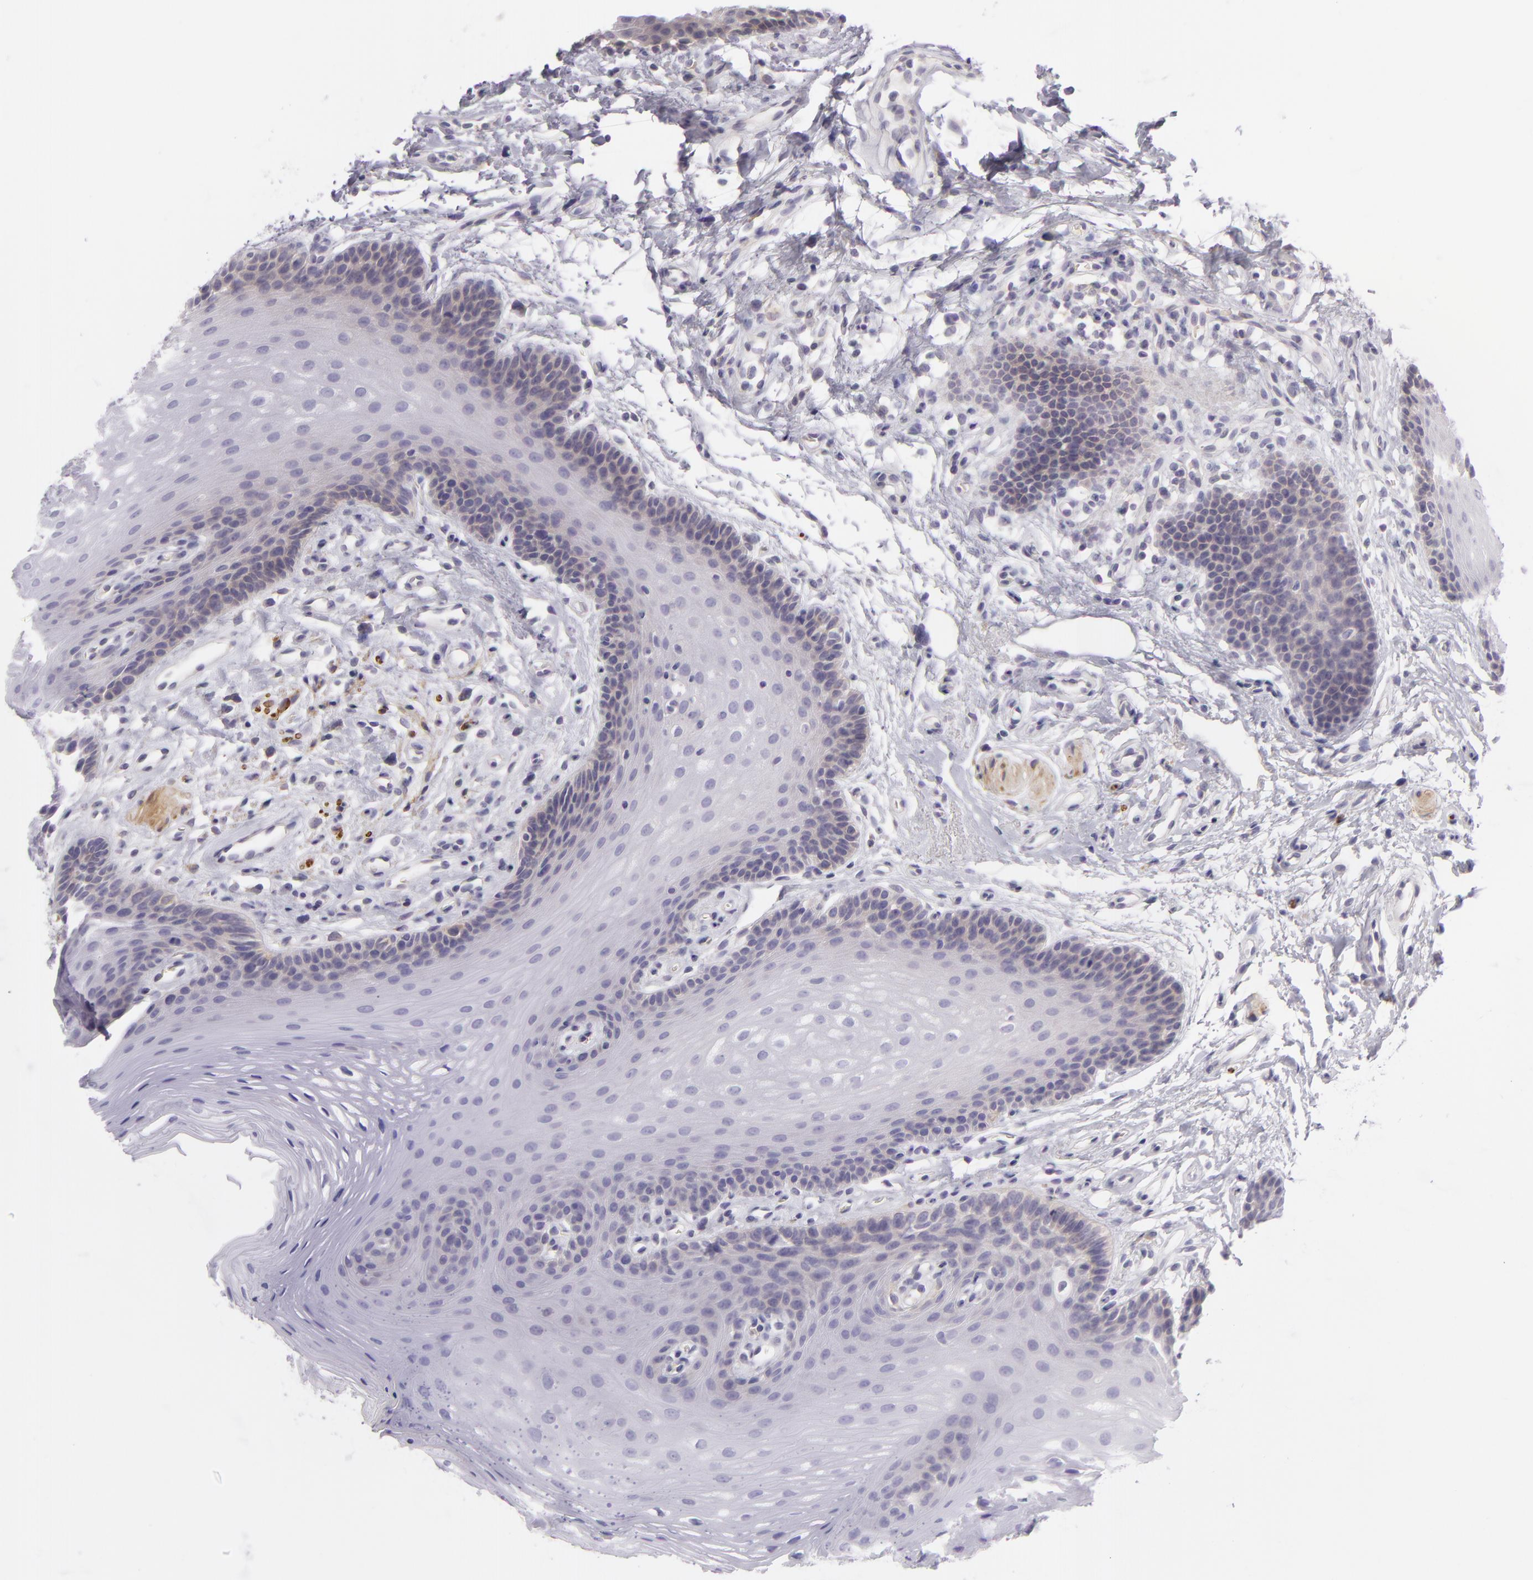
{"staining": {"intensity": "negative", "quantity": "none", "location": "none"}, "tissue": "oral mucosa", "cell_type": "Squamous epithelial cells", "image_type": "normal", "snomed": [{"axis": "morphology", "description": "Normal tissue, NOS"}, {"axis": "topography", "description": "Oral tissue"}], "caption": "Protein analysis of benign oral mucosa reveals no significant positivity in squamous epithelial cells. (Stains: DAB immunohistochemistry with hematoxylin counter stain, Microscopy: brightfield microscopy at high magnification).", "gene": "ZC3H7B", "patient": {"sex": "male", "age": 62}}